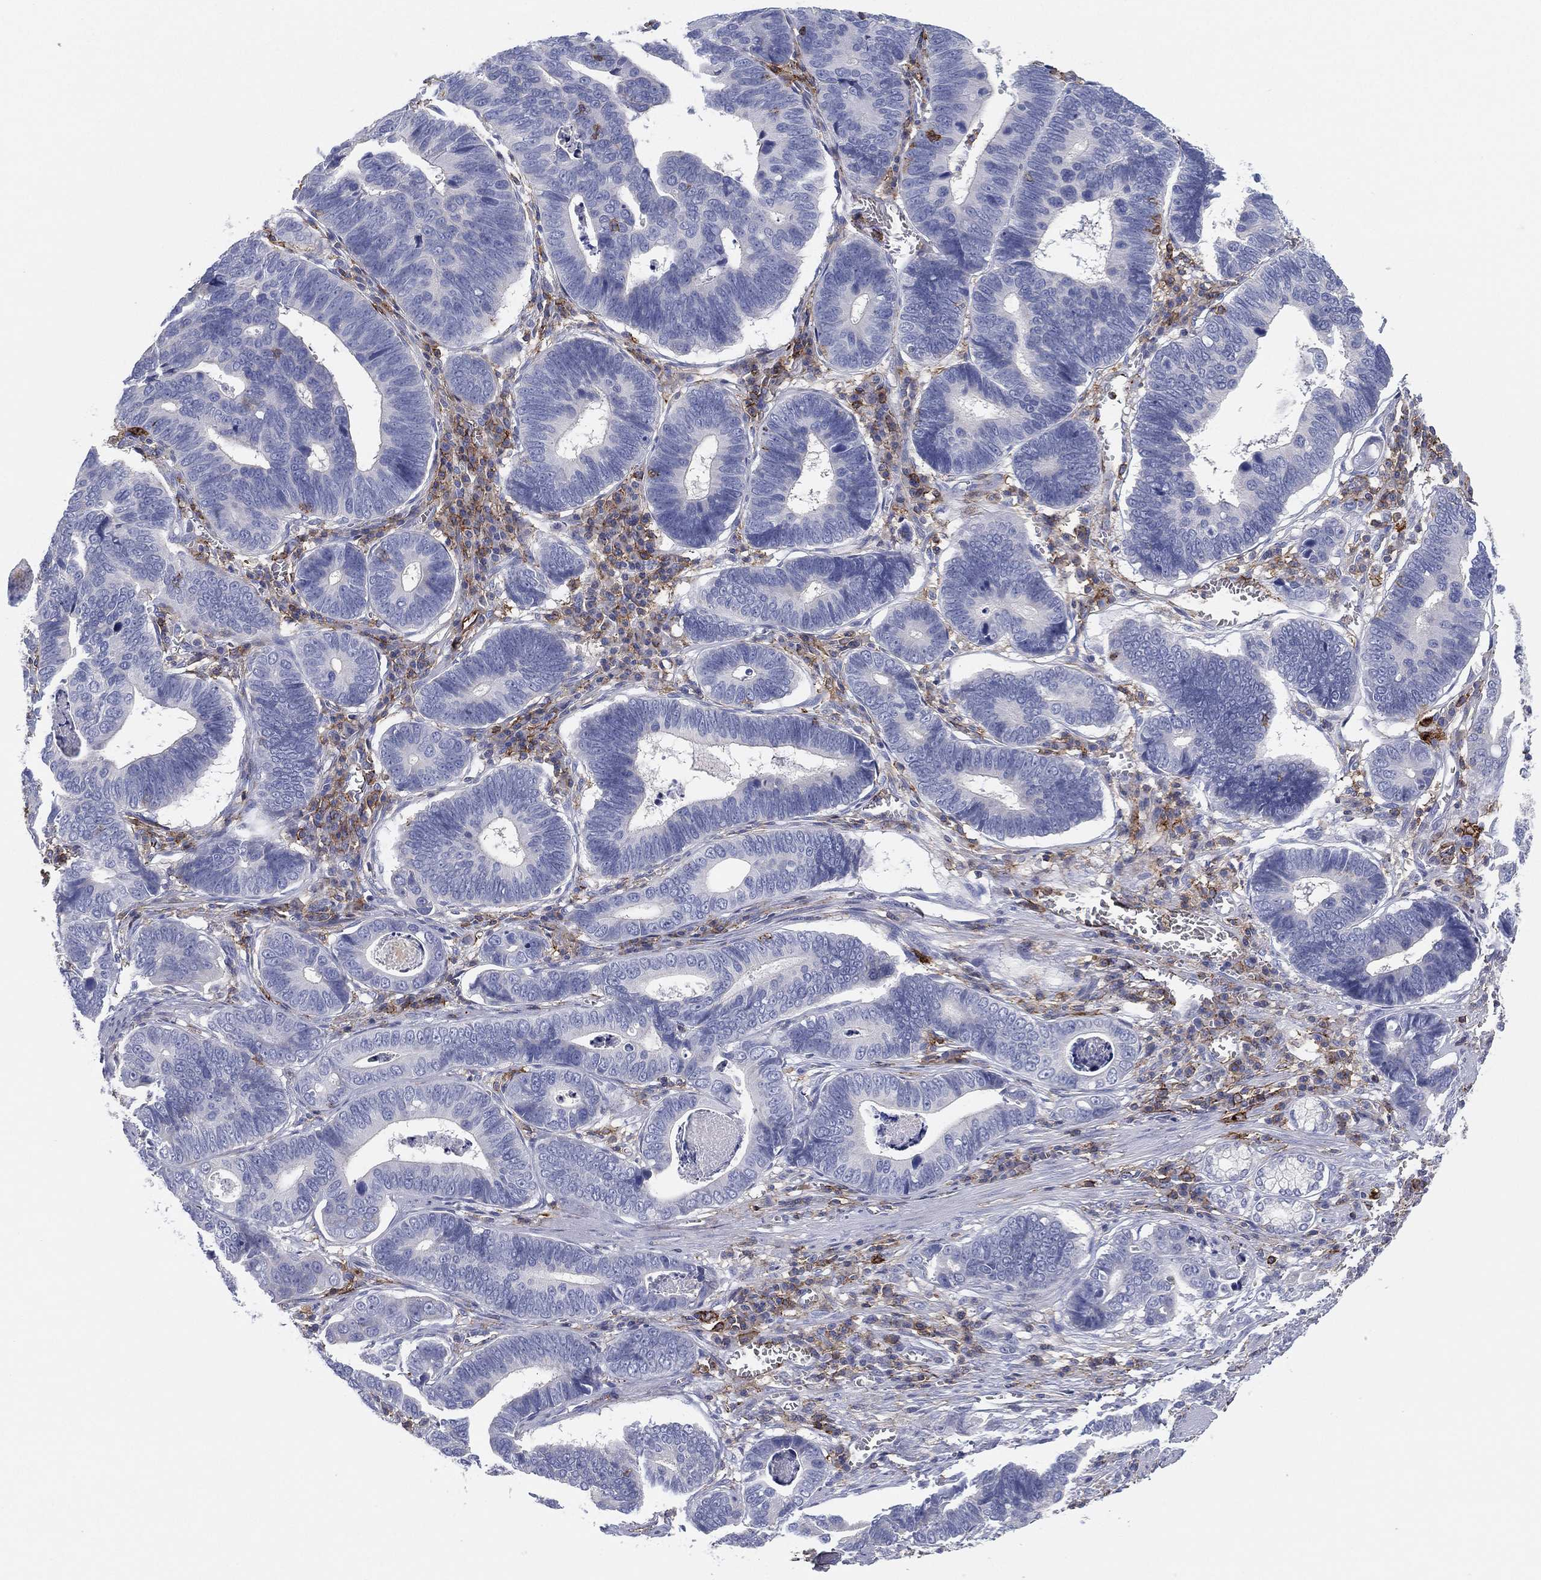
{"staining": {"intensity": "negative", "quantity": "none", "location": "none"}, "tissue": "stomach cancer", "cell_type": "Tumor cells", "image_type": "cancer", "snomed": [{"axis": "morphology", "description": "Adenocarcinoma, NOS"}, {"axis": "topography", "description": "Stomach"}], "caption": "Micrograph shows no protein expression in tumor cells of stomach cancer tissue.", "gene": "SELPLG", "patient": {"sex": "male", "age": 84}}